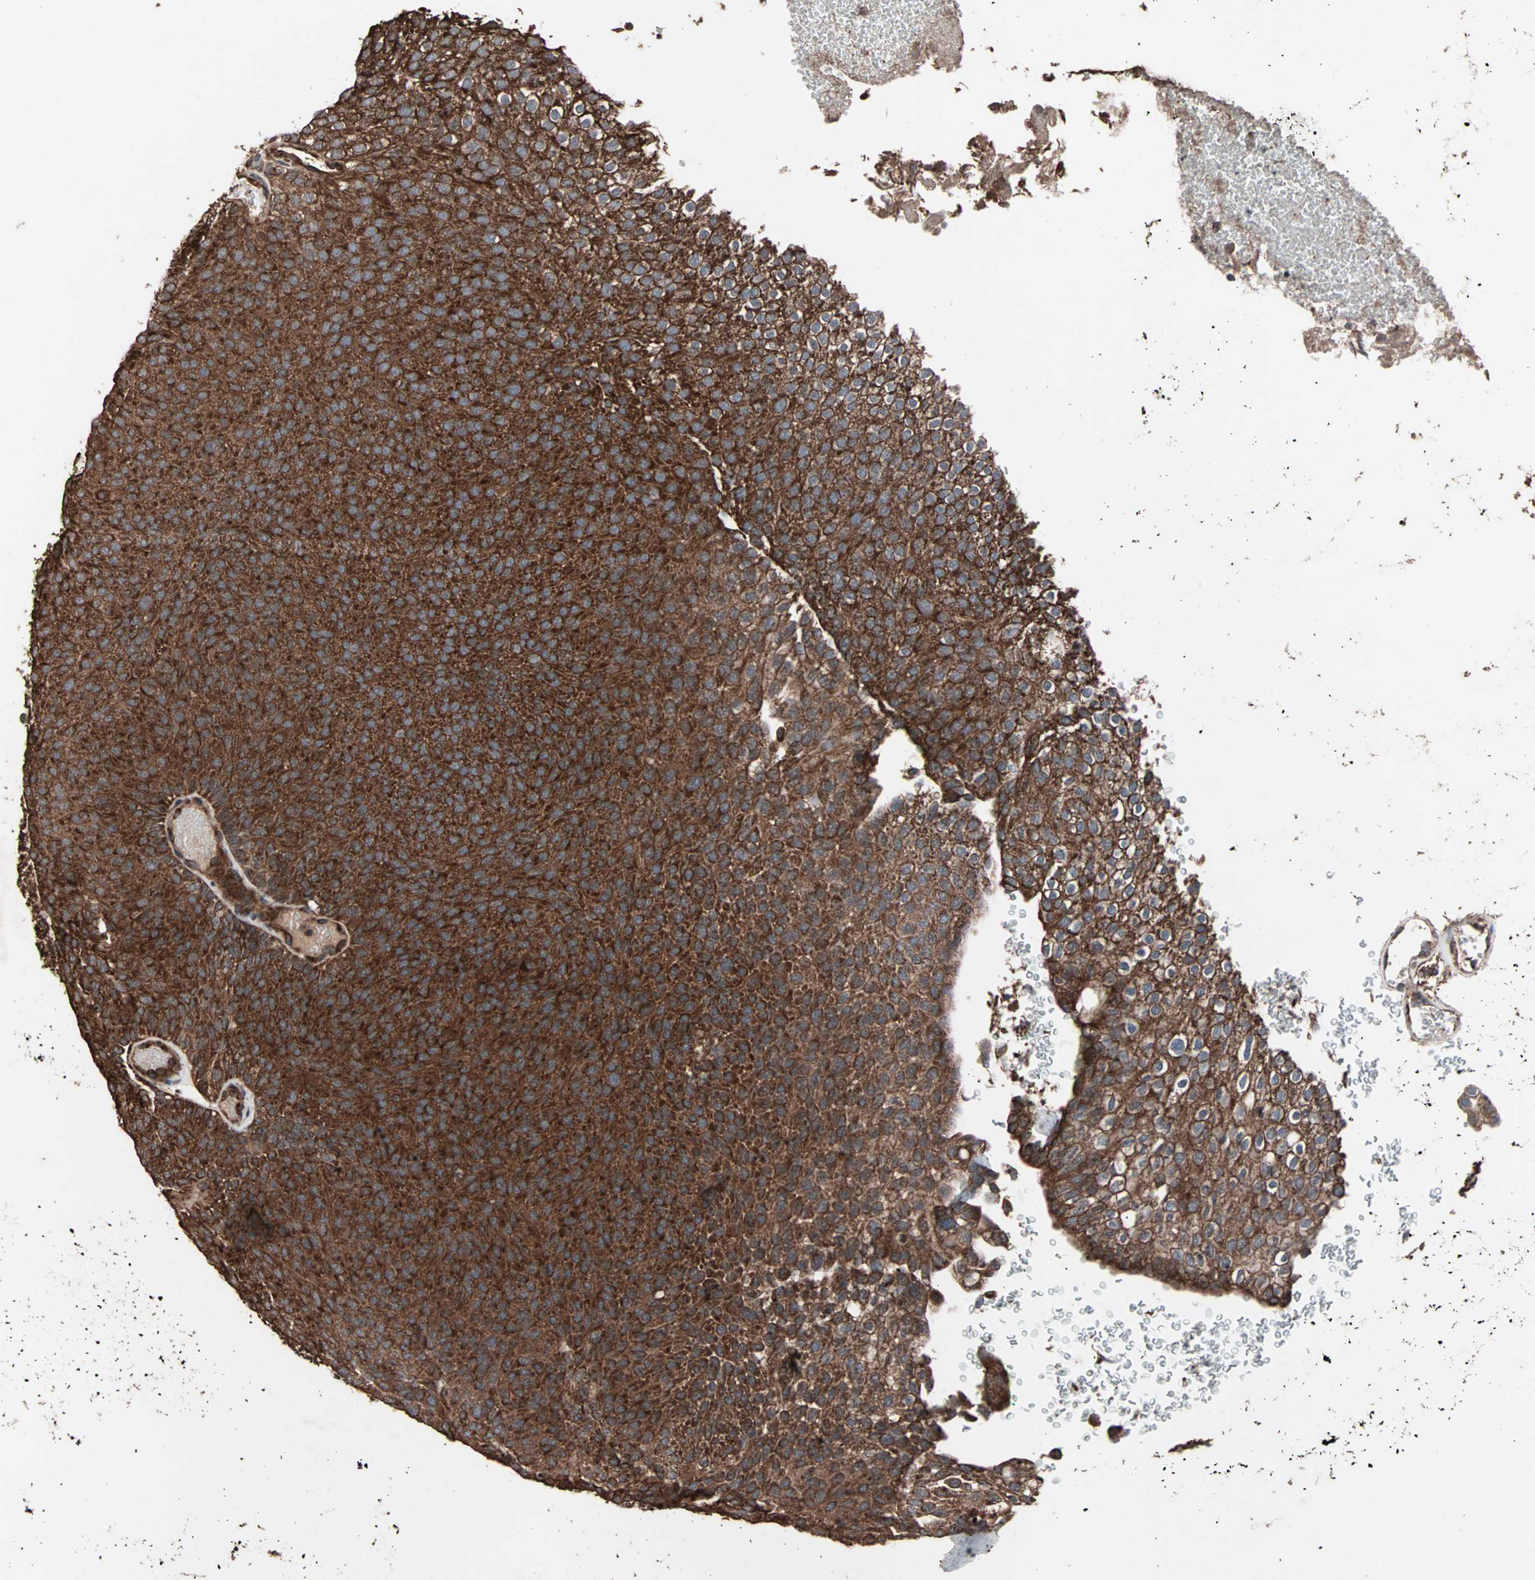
{"staining": {"intensity": "strong", "quantity": ">75%", "location": "cytoplasmic/membranous"}, "tissue": "urothelial cancer", "cell_type": "Tumor cells", "image_type": "cancer", "snomed": [{"axis": "morphology", "description": "Urothelial carcinoma, Low grade"}, {"axis": "topography", "description": "Urinary bladder"}], "caption": "High-magnification brightfield microscopy of urothelial cancer stained with DAB (brown) and counterstained with hematoxylin (blue). tumor cells exhibit strong cytoplasmic/membranous staining is present in approximately>75% of cells. (Brightfield microscopy of DAB IHC at high magnification).", "gene": "MRPL2", "patient": {"sex": "male", "age": 78}}